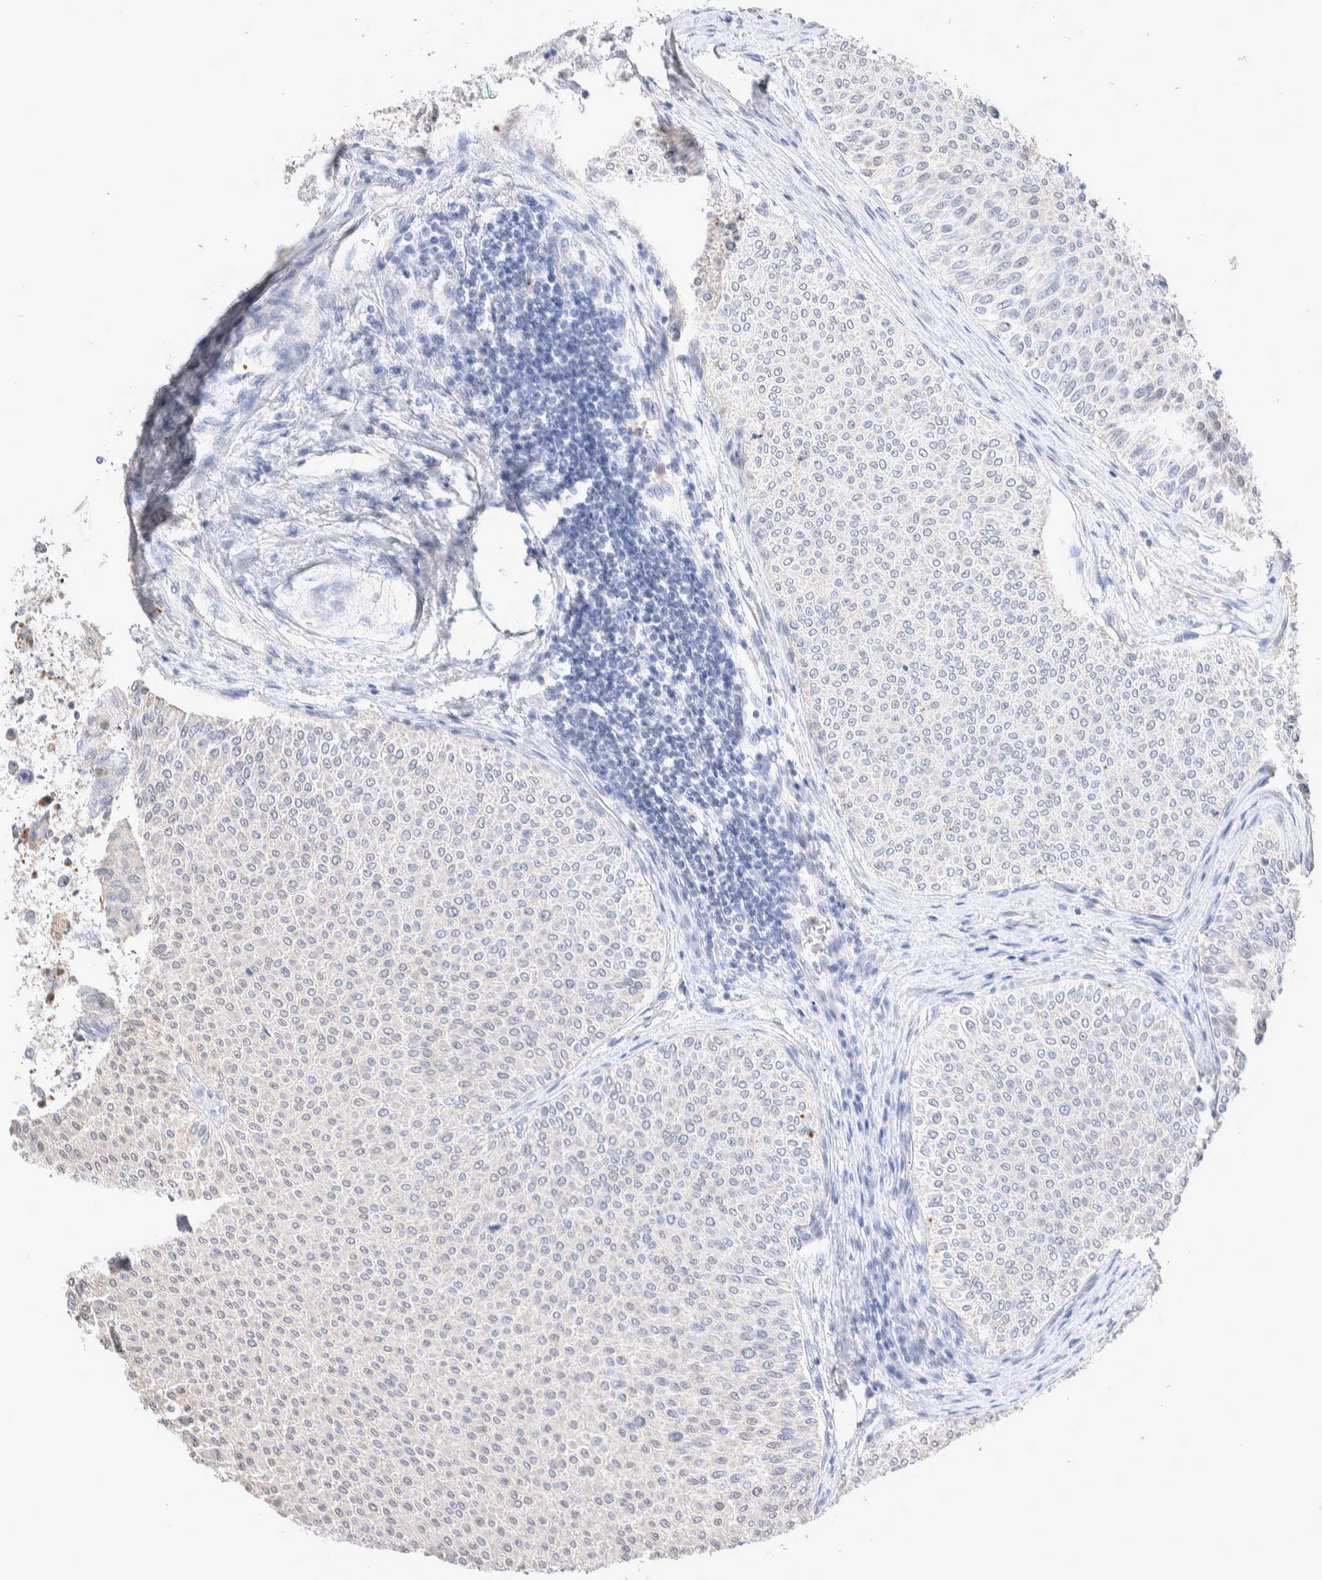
{"staining": {"intensity": "negative", "quantity": "none", "location": "none"}, "tissue": "urothelial cancer", "cell_type": "Tumor cells", "image_type": "cancer", "snomed": [{"axis": "morphology", "description": "Urothelial carcinoma, Low grade"}, {"axis": "topography", "description": "Urinary bladder"}], "caption": "The immunohistochemistry (IHC) histopathology image has no significant expression in tumor cells of urothelial carcinoma (low-grade) tissue. (Immunohistochemistry, brightfield microscopy, high magnification).", "gene": "FFAR2", "patient": {"sex": "male", "age": 78}}